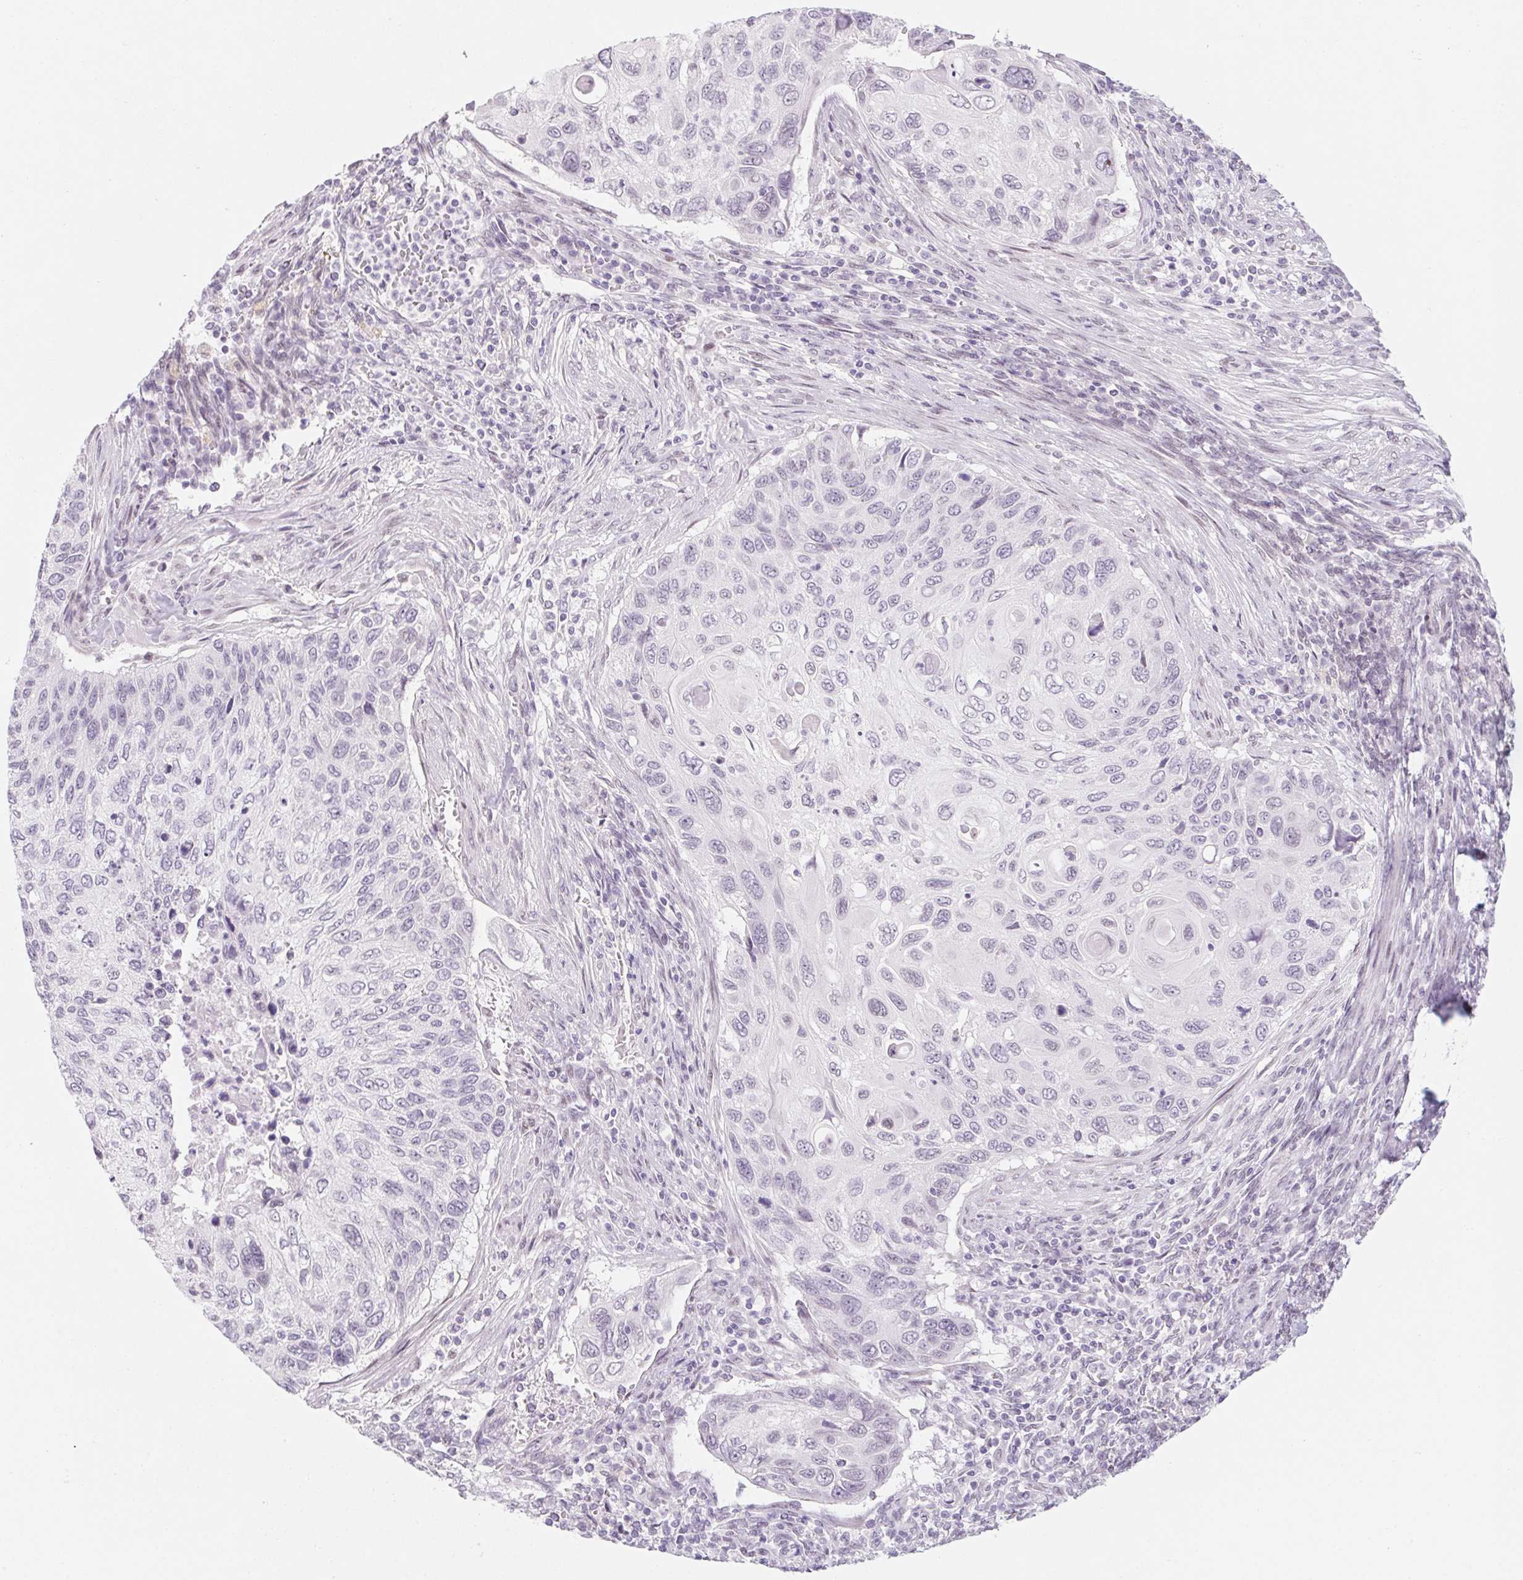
{"staining": {"intensity": "negative", "quantity": "none", "location": "none"}, "tissue": "cervical cancer", "cell_type": "Tumor cells", "image_type": "cancer", "snomed": [{"axis": "morphology", "description": "Squamous cell carcinoma, NOS"}, {"axis": "topography", "description": "Cervix"}], "caption": "DAB (3,3'-diaminobenzidine) immunohistochemical staining of human squamous cell carcinoma (cervical) displays no significant staining in tumor cells. Brightfield microscopy of IHC stained with DAB (3,3'-diaminobenzidine) (brown) and hematoxylin (blue), captured at high magnification.", "gene": "KCNQ2", "patient": {"sex": "female", "age": 70}}